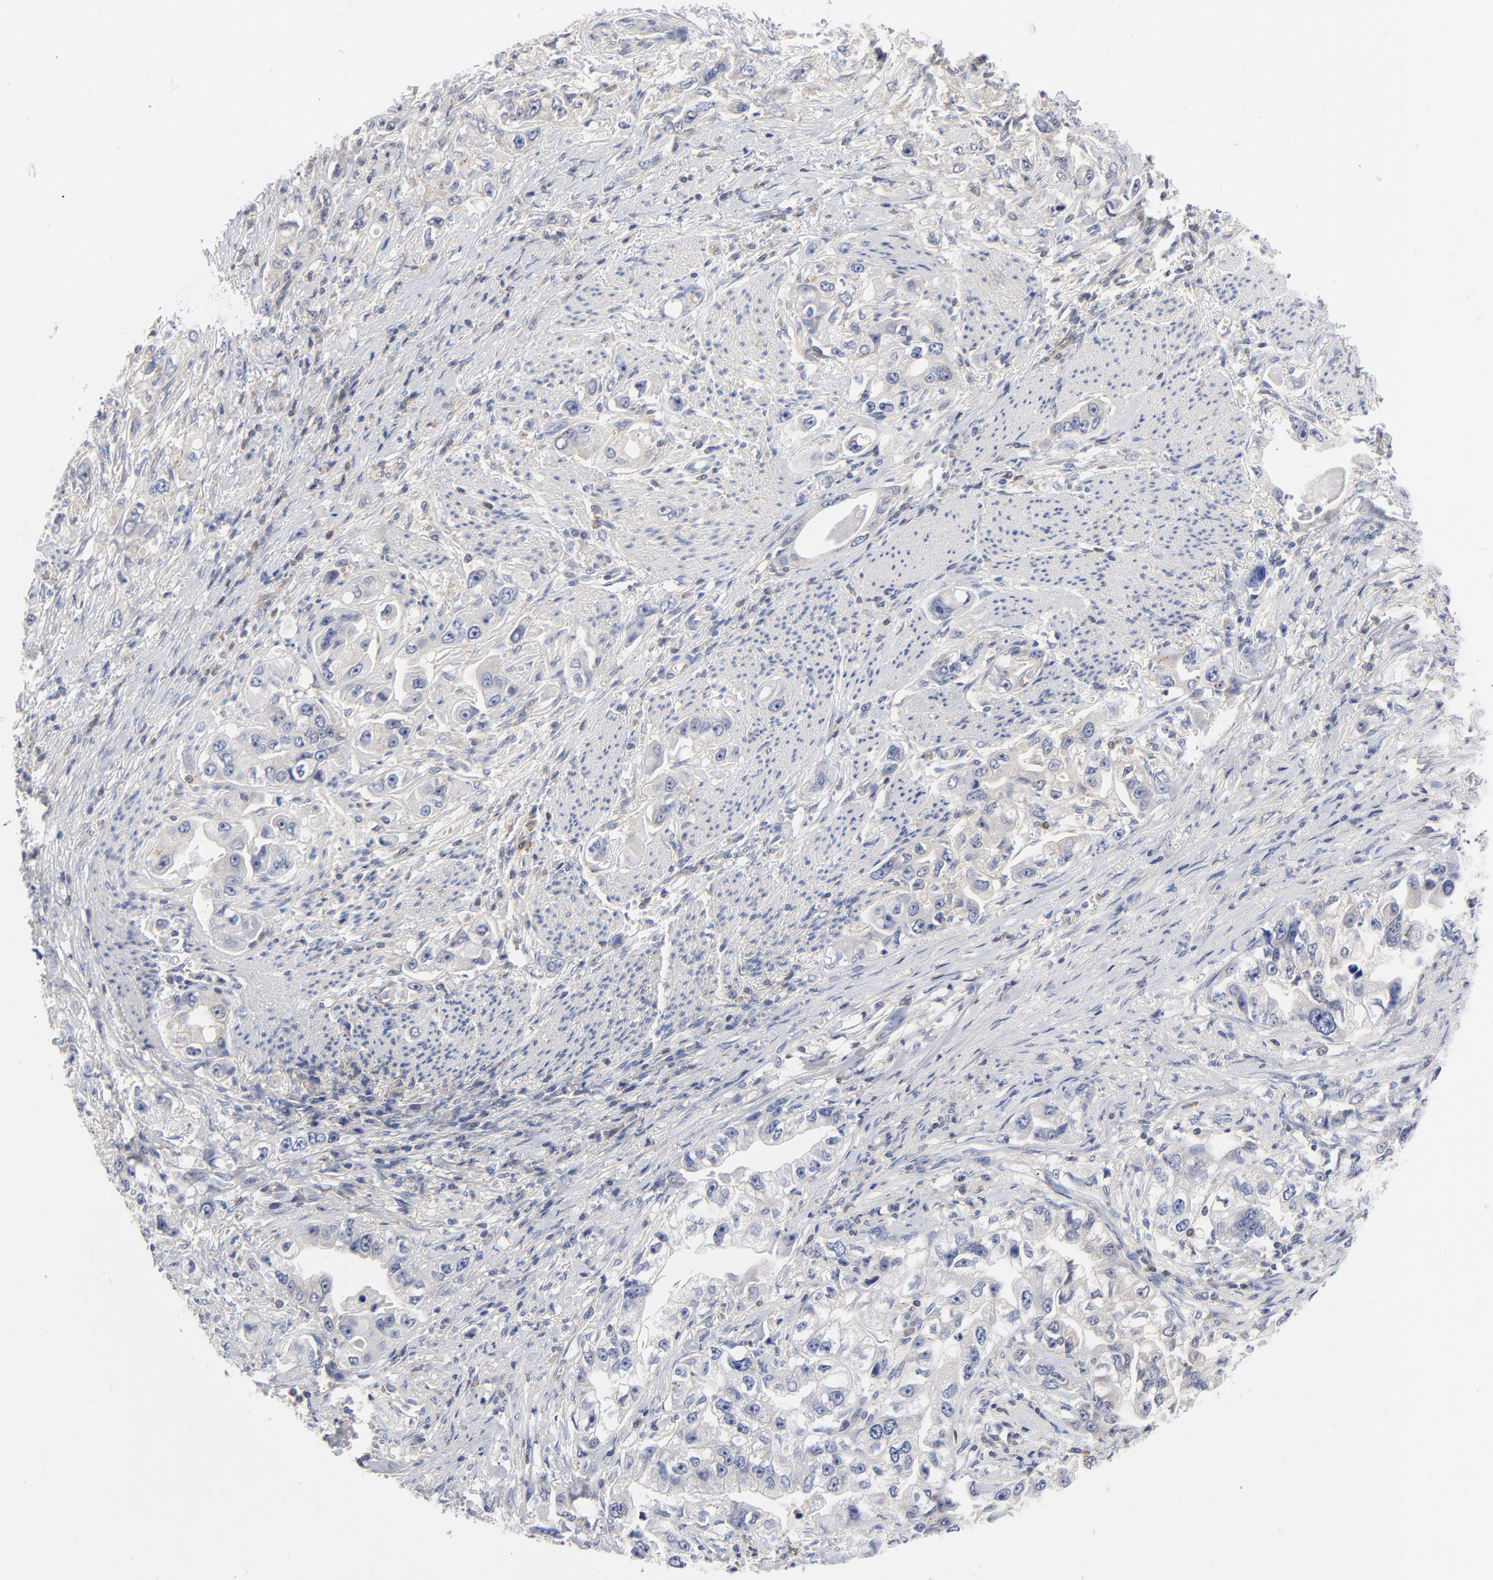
{"staining": {"intensity": "negative", "quantity": "none", "location": "none"}, "tissue": "stomach cancer", "cell_type": "Tumor cells", "image_type": "cancer", "snomed": [{"axis": "morphology", "description": "Adenocarcinoma, NOS"}, {"axis": "topography", "description": "Stomach, lower"}], "caption": "Tumor cells are negative for protein expression in human stomach cancer.", "gene": "CAB39L", "patient": {"sex": "female", "age": 93}}